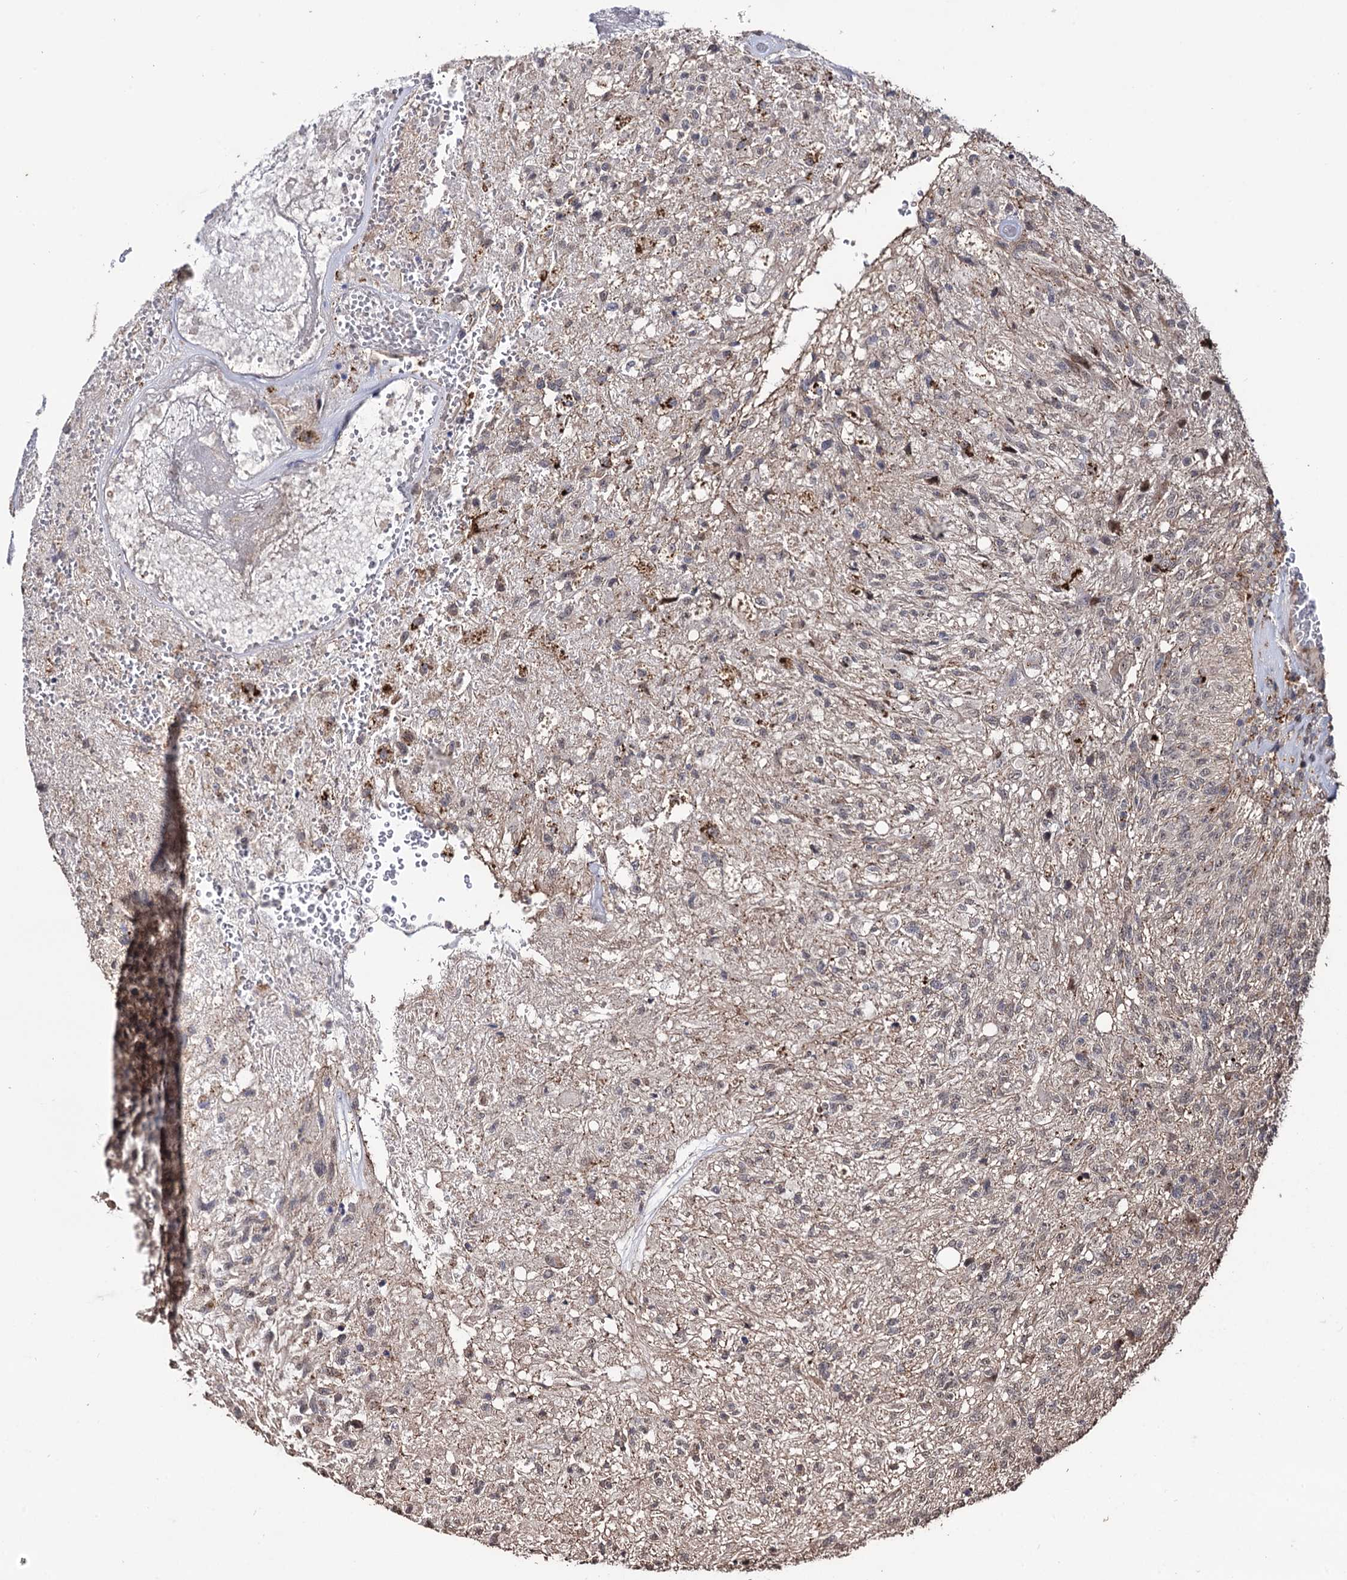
{"staining": {"intensity": "negative", "quantity": "none", "location": "none"}, "tissue": "glioma", "cell_type": "Tumor cells", "image_type": "cancer", "snomed": [{"axis": "morphology", "description": "Glioma, malignant, High grade"}, {"axis": "topography", "description": "Brain"}], "caption": "Tumor cells are negative for brown protein staining in glioma.", "gene": "MICAL2", "patient": {"sex": "male", "age": 56}}